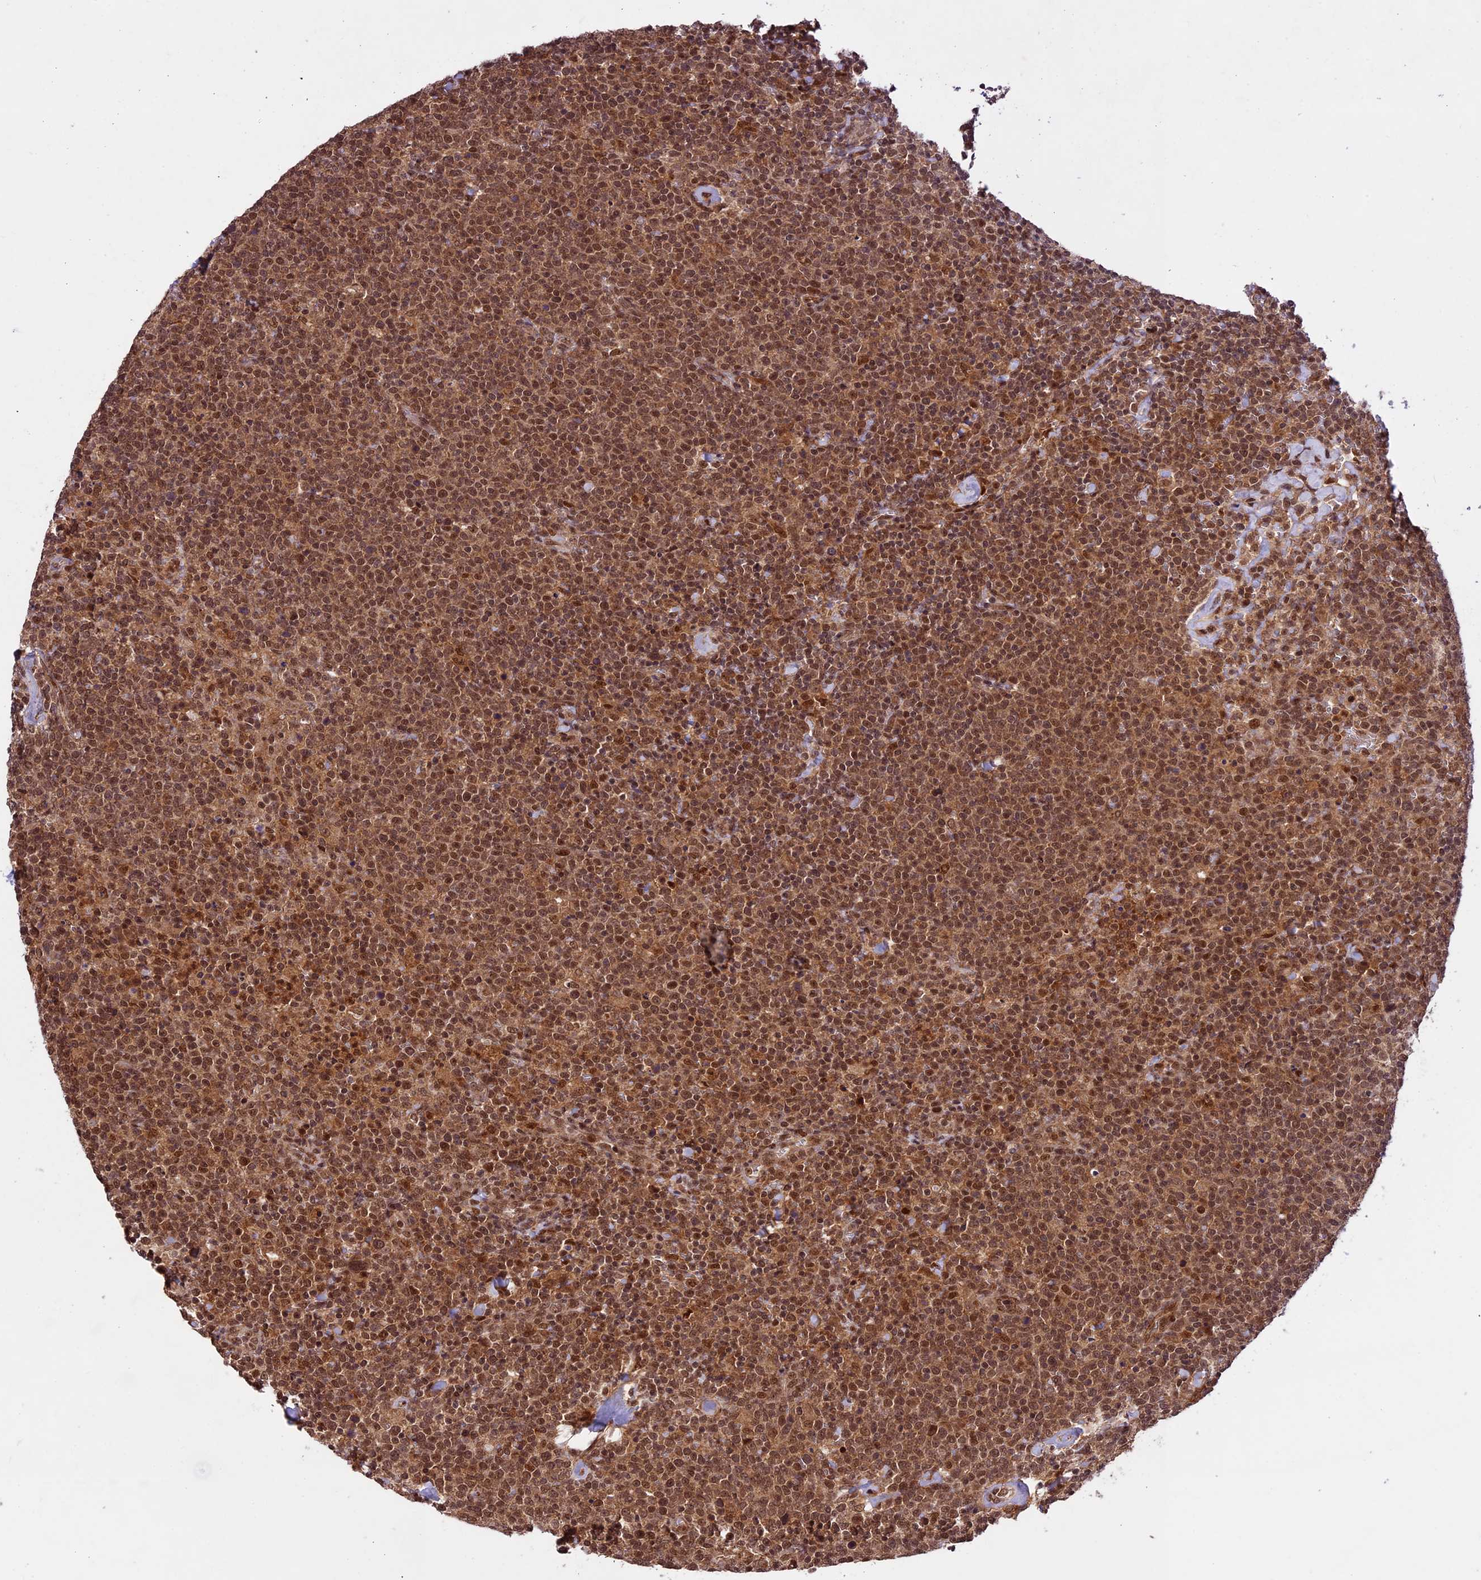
{"staining": {"intensity": "moderate", "quantity": ">75%", "location": "cytoplasmic/membranous,nuclear"}, "tissue": "lymphoma", "cell_type": "Tumor cells", "image_type": "cancer", "snomed": [{"axis": "morphology", "description": "Malignant lymphoma, non-Hodgkin's type, High grade"}, {"axis": "topography", "description": "Lymph node"}], "caption": "Moderate cytoplasmic/membranous and nuclear expression for a protein is appreciated in approximately >75% of tumor cells of lymphoma using immunohistochemistry (IHC).", "gene": "DHX38", "patient": {"sex": "male", "age": 61}}